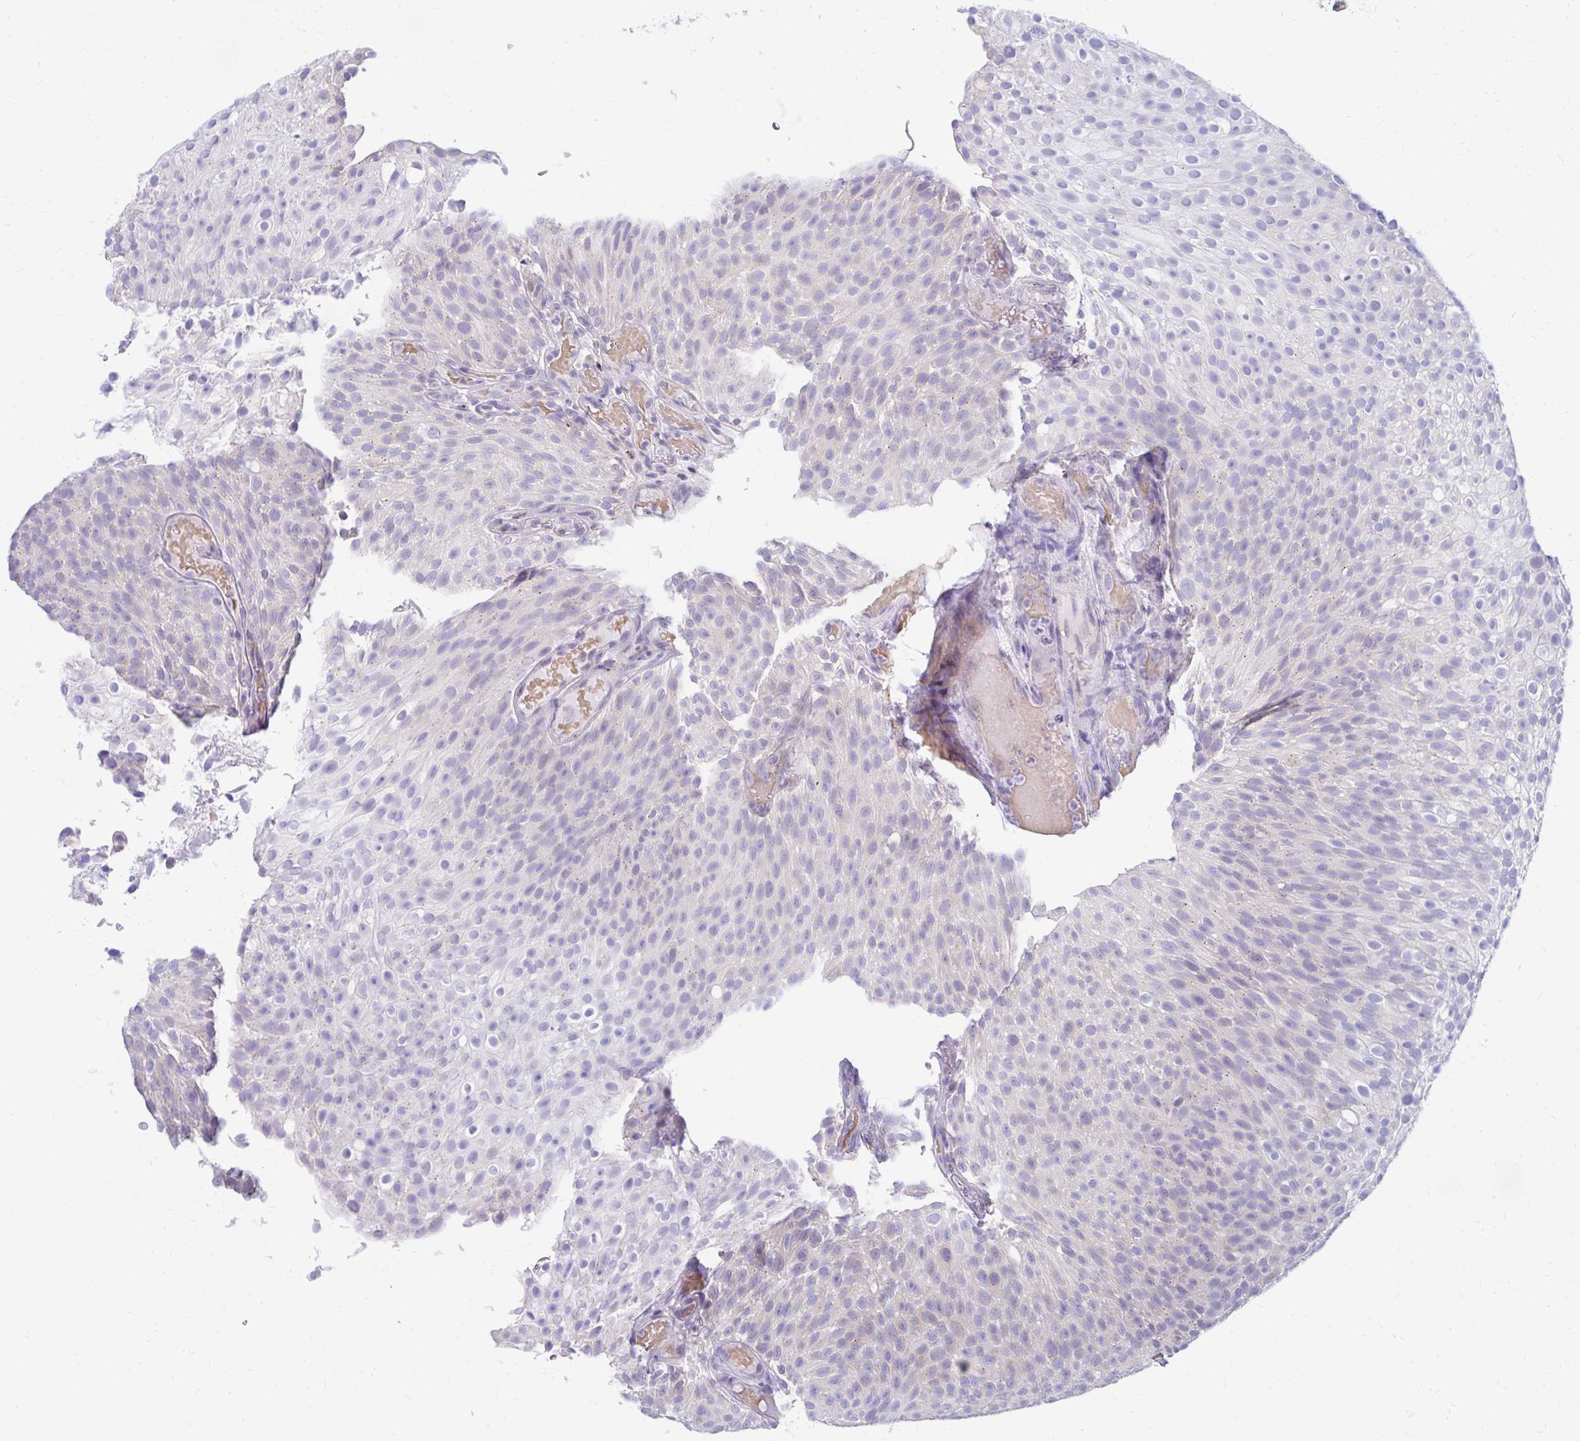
{"staining": {"intensity": "negative", "quantity": "none", "location": "none"}, "tissue": "urothelial cancer", "cell_type": "Tumor cells", "image_type": "cancer", "snomed": [{"axis": "morphology", "description": "Urothelial carcinoma, Low grade"}, {"axis": "topography", "description": "Urinary bladder"}], "caption": "A photomicrograph of urothelial cancer stained for a protein shows no brown staining in tumor cells.", "gene": "RADIL", "patient": {"sex": "male", "age": 78}}